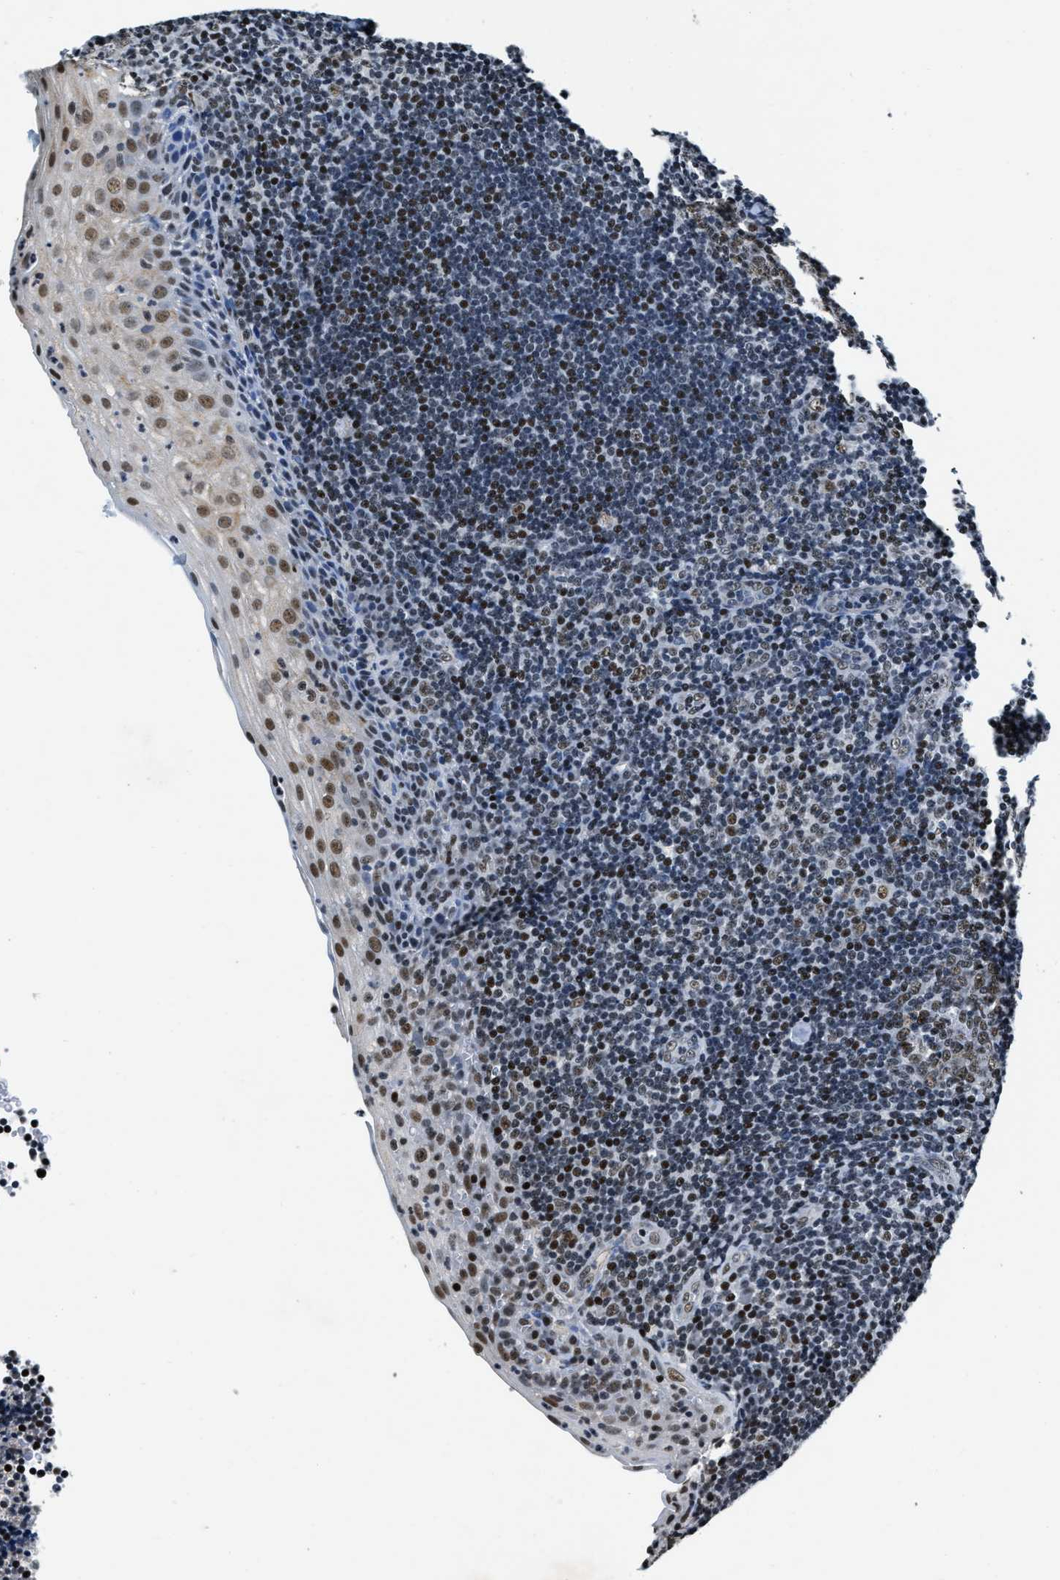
{"staining": {"intensity": "weak", "quantity": ">75%", "location": "nuclear"}, "tissue": "tonsil", "cell_type": "Germinal center cells", "image_type": "normal", "snomed": [{"axis": "morphology", "description": "Normal tissue, NOS"}, {"axis": "topography", "description": "Tonsil"}], "caption": "Brown immunohistochemical staining in unremarkable tonsil demonstrates weak nuclear positivity in about >75% of germinal center cells.", "gene": "CCNE1", "patient": {"sex": "male", "age": 37}}